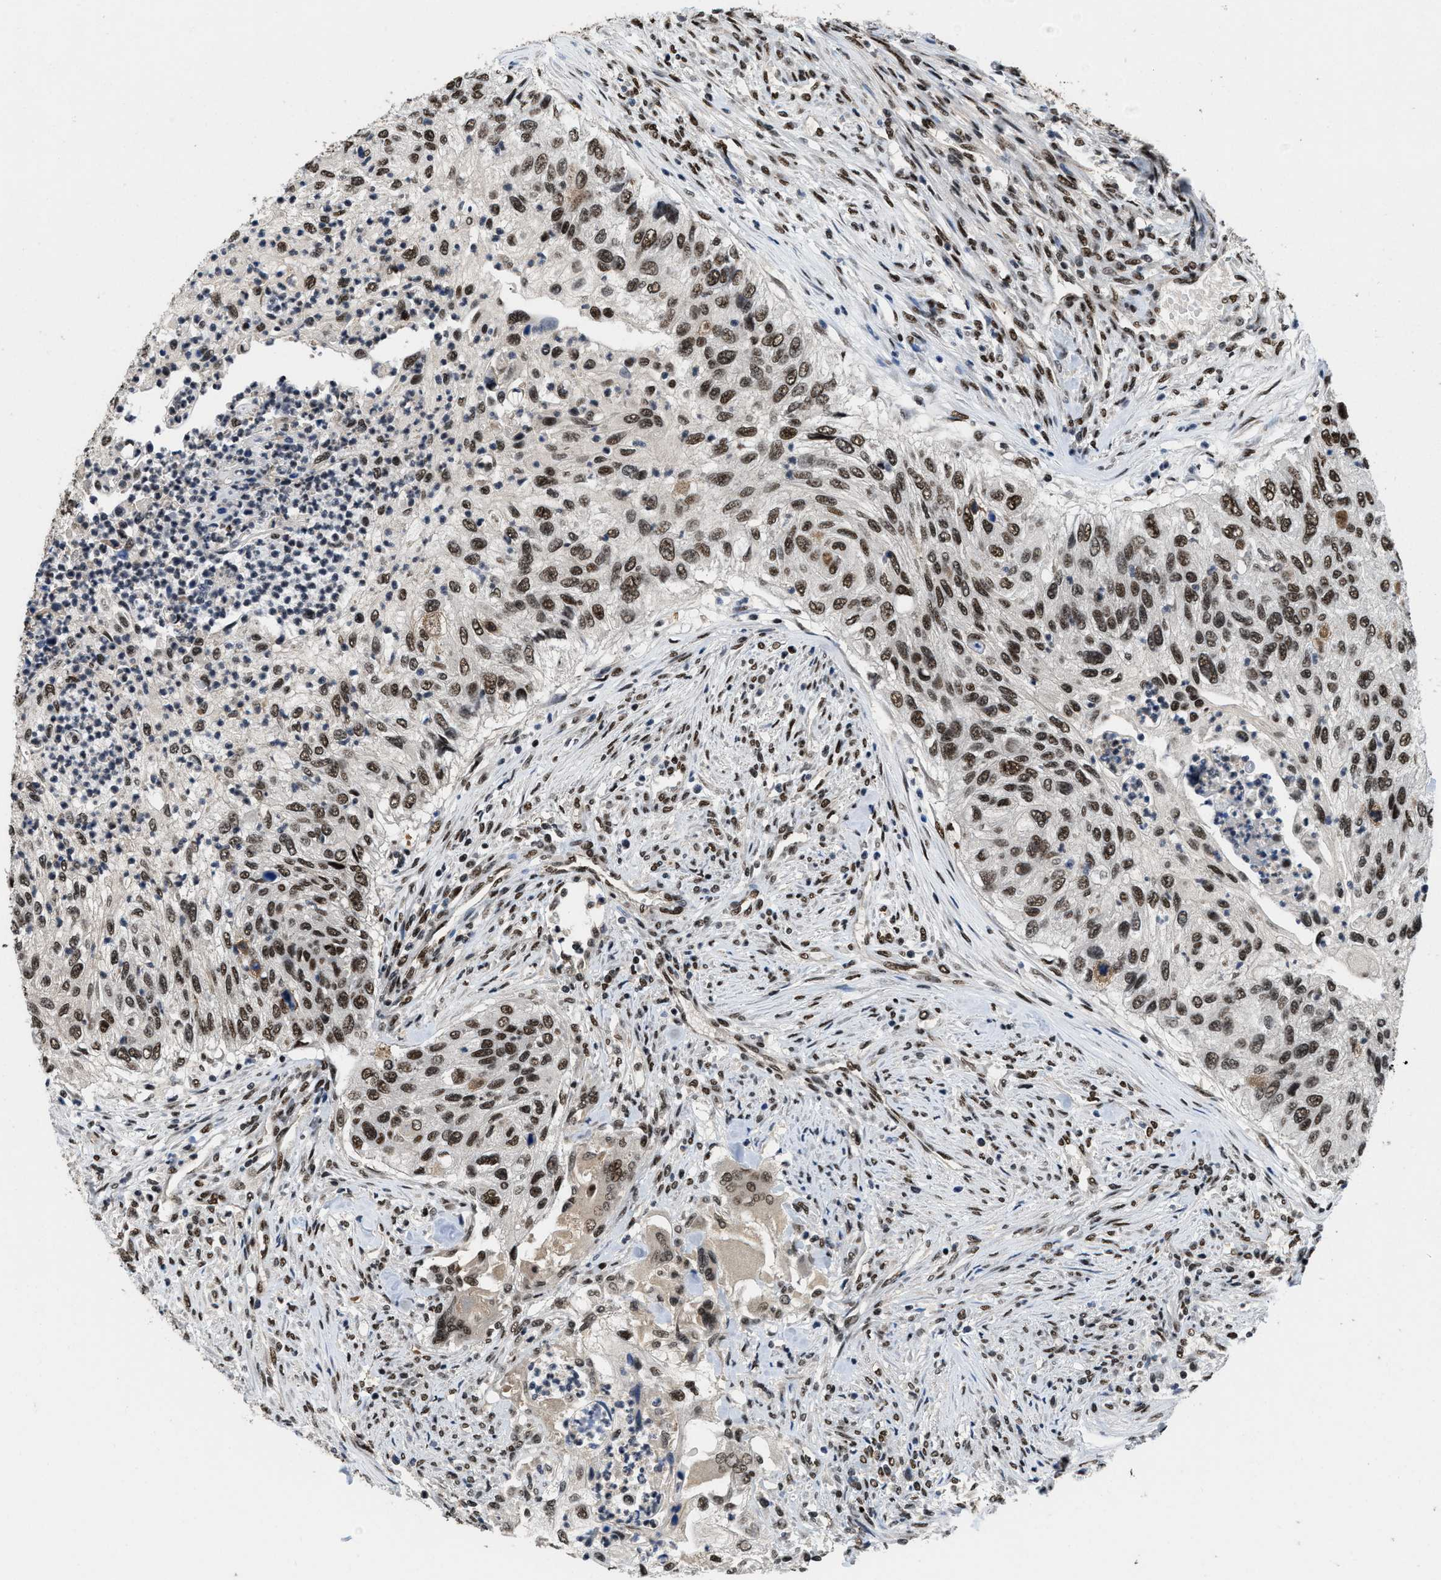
{"staining": {"intensity": "moderate", "quantity": "25%-75%", "location": "nuclear"}, "tissue": "urothelial cancer", "cell_type": "Tumor cells", "image_type": "cancer", "snomed": [{"axis": "morphology", "description": "Urothelial carcinoma, High grade"}, {"axis": "topography", "description": "Urinary bladder"}], "caption": "Immunohistochemical staining of urothelial carcinoma (high-grade) reveals medium levels of moderate nuclear expression in about 25%-75% of tumor cells.", "gene": "SAFB", "patient": {"sex": "female", "age": 60}}